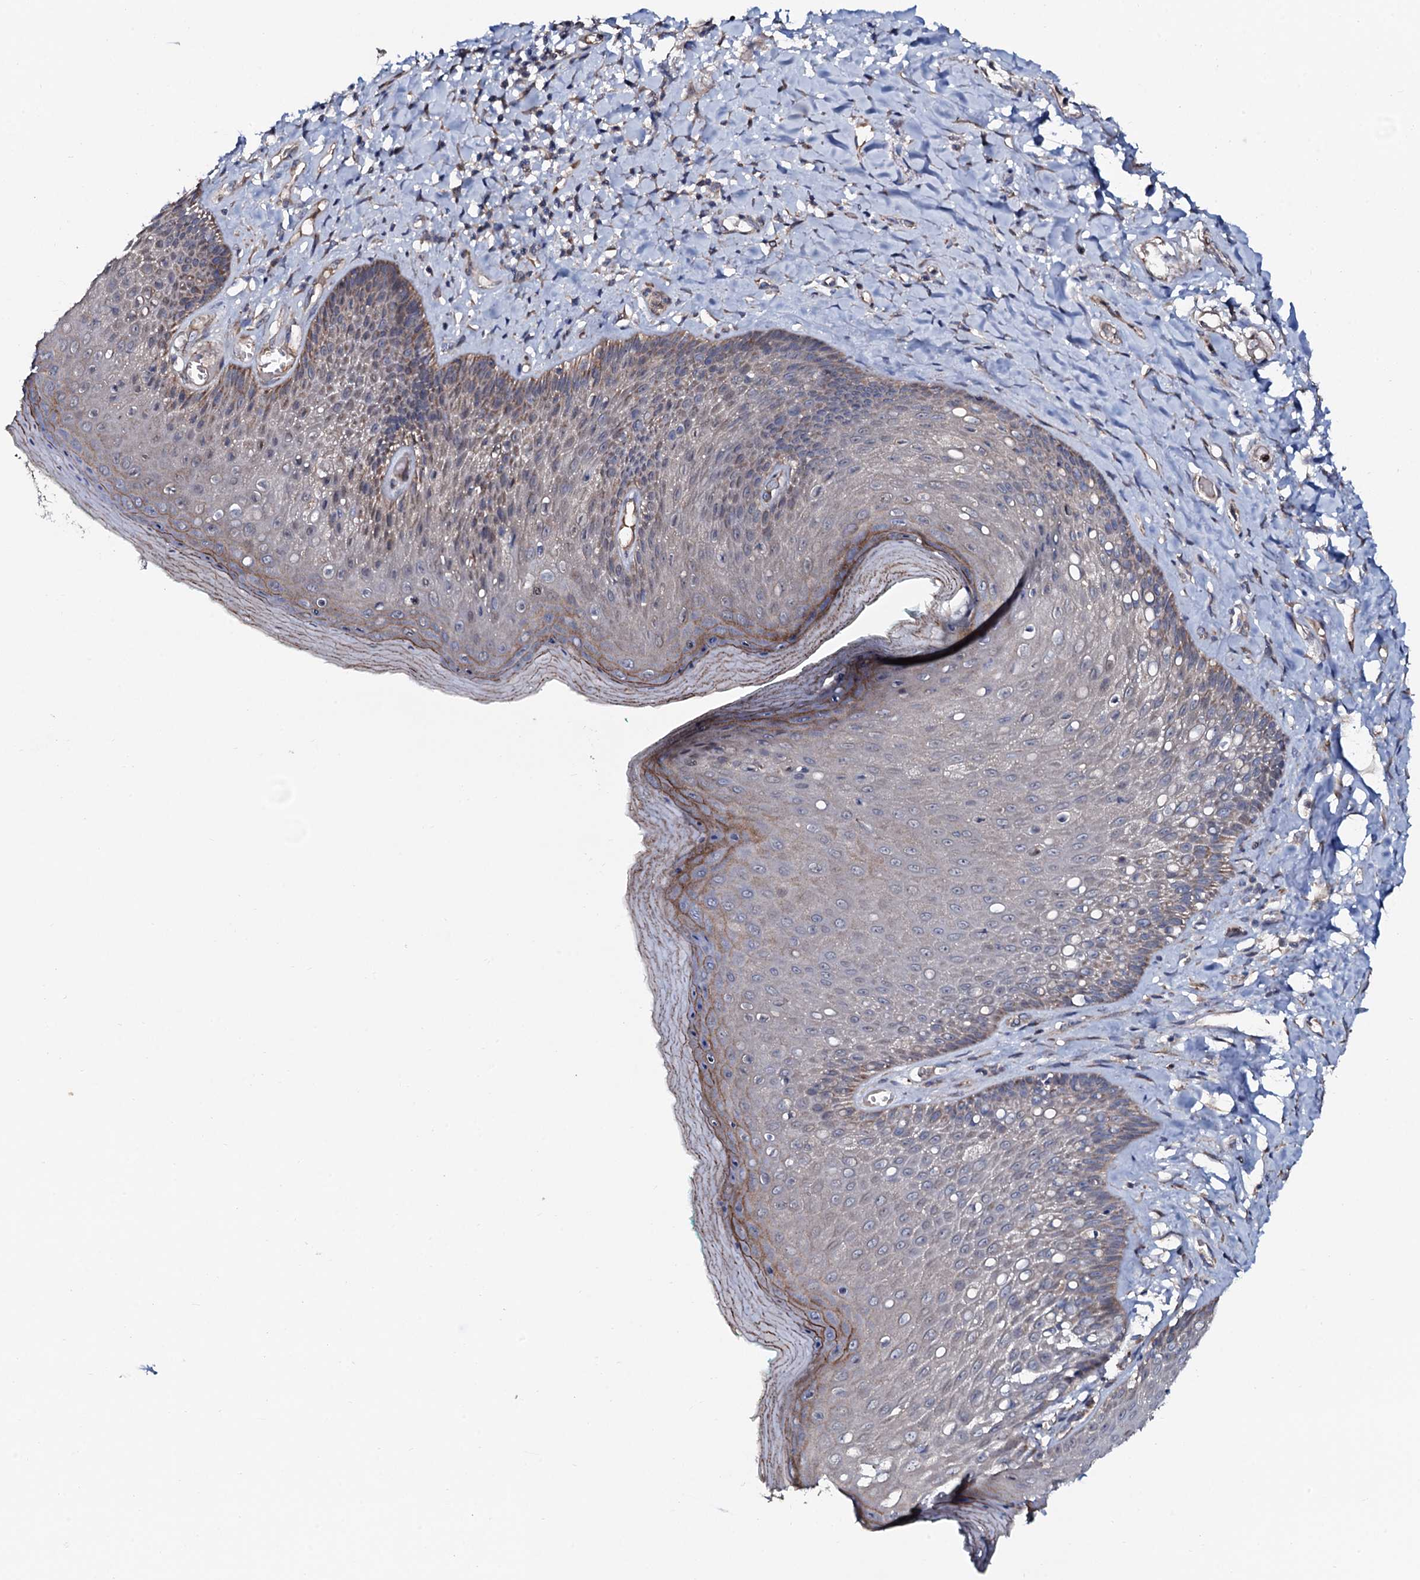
{"staining": {"intensity": "moderate", "quantity": "25%-75%", "location": "cytoplasmic/membranous"}, "tissue": "skin", "cell_type": "Epidermal cells", "image_type": "normal", "snomed": [{"axis": "morphology", "description": "Normal tissue, NOS"}, {"axis": "topography", "description": "Anal"}], "caption": "High-magnification brightfield microscopy of unremarkable skin stained with DAB (brown) and counterstained with hematoxylin (blue). epidermal cells exhibit moderate cytoplasmic/membranous expression is seen in approximately25%-75% of cells.", "gene": "PPP1R3D", "patient": {"sex": "male", "age": 78}}